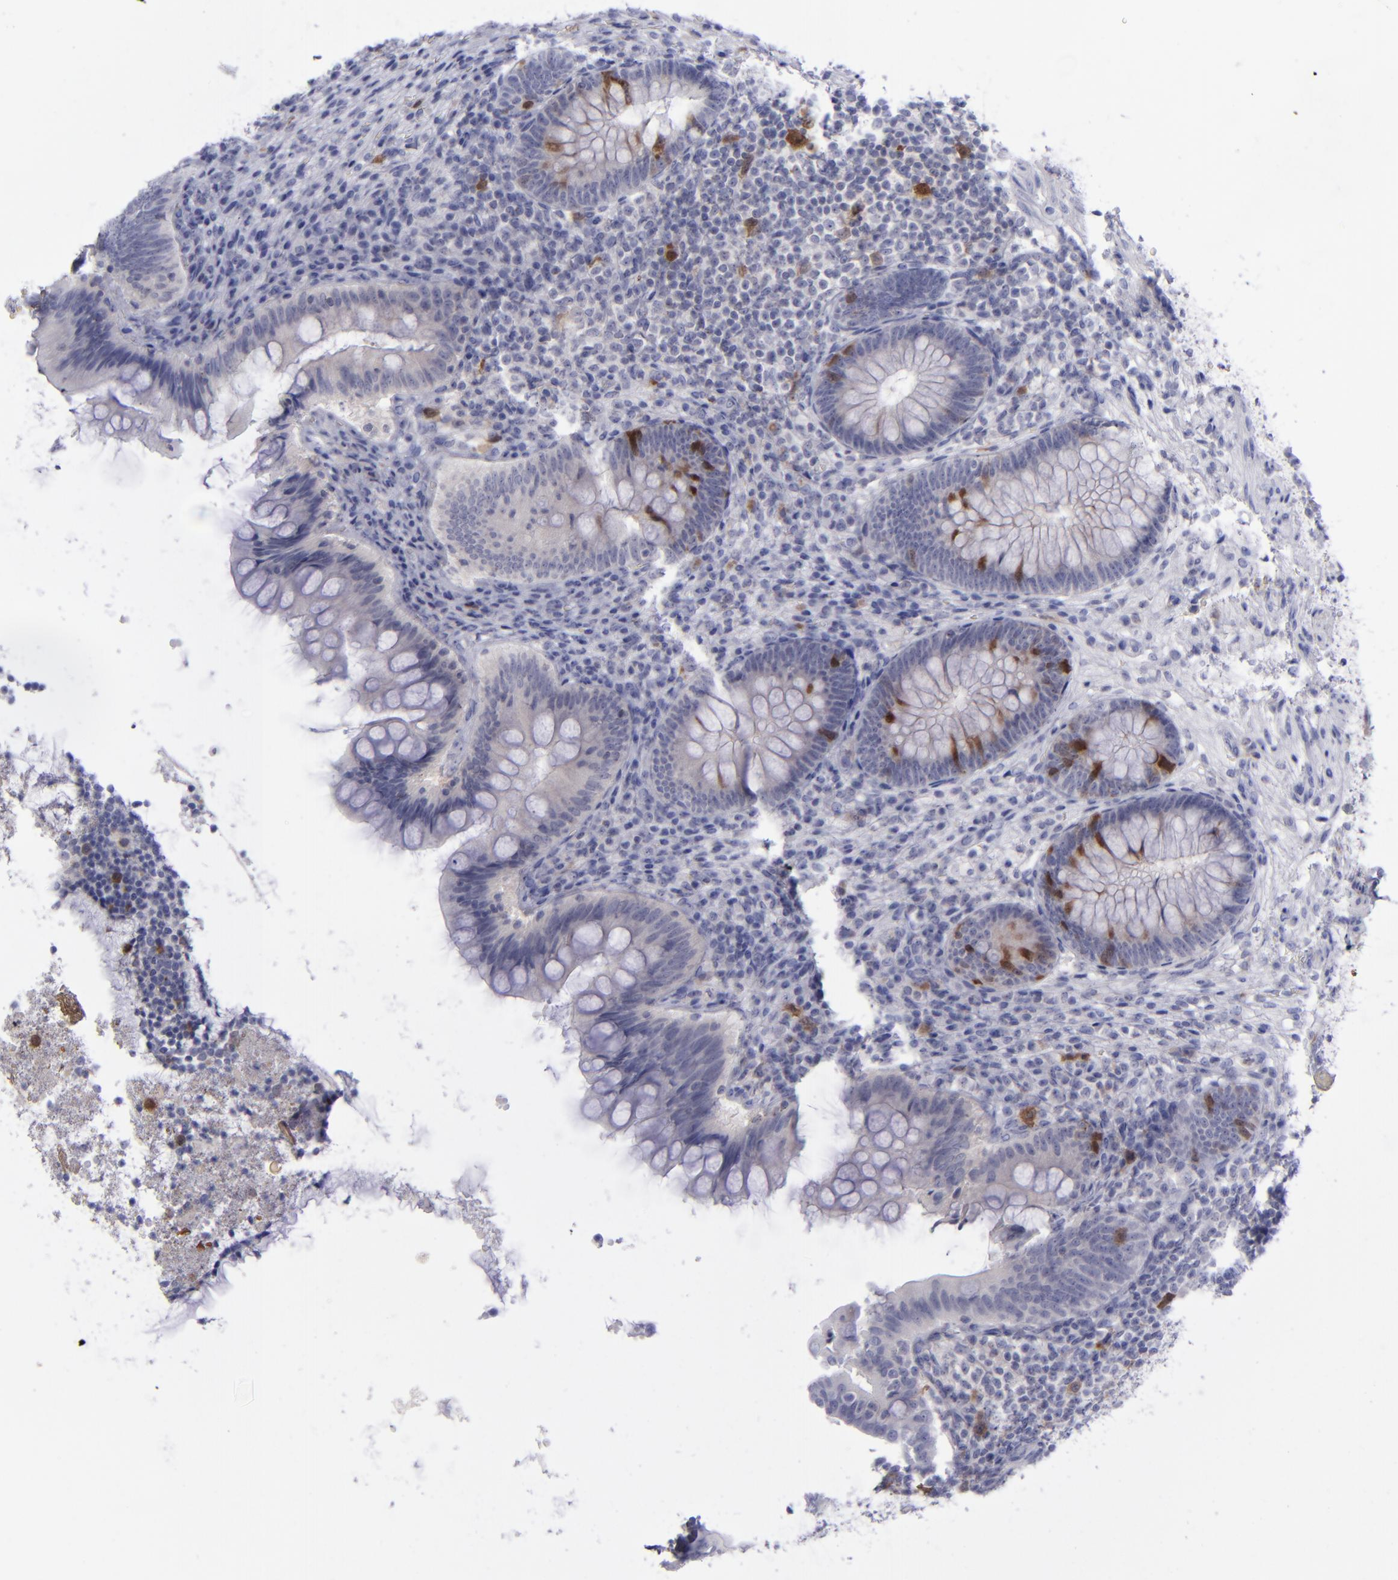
{"staining": {"intensity": "moderate", "quantity": "<25%", "location": "cytoplasmic/membranous"}, "tissue": "appendix", "cell_type": "Glandular cells", "image_type": "normal", "snomed": [{"axis": "morphology", "description": "Normal tissue, NOS"}, {"axis": "topography", "description": "Appendix"}], "caption": "An immunohistochemistry (IHC) micrograph of unremarkable tissue is shown. Protein staining in brown highlights moderate cytoplasmic/membranous positivity in appendix within glandular cells.", "gene": "AURKA", "patient": {"sex": "female", "age": 66}}